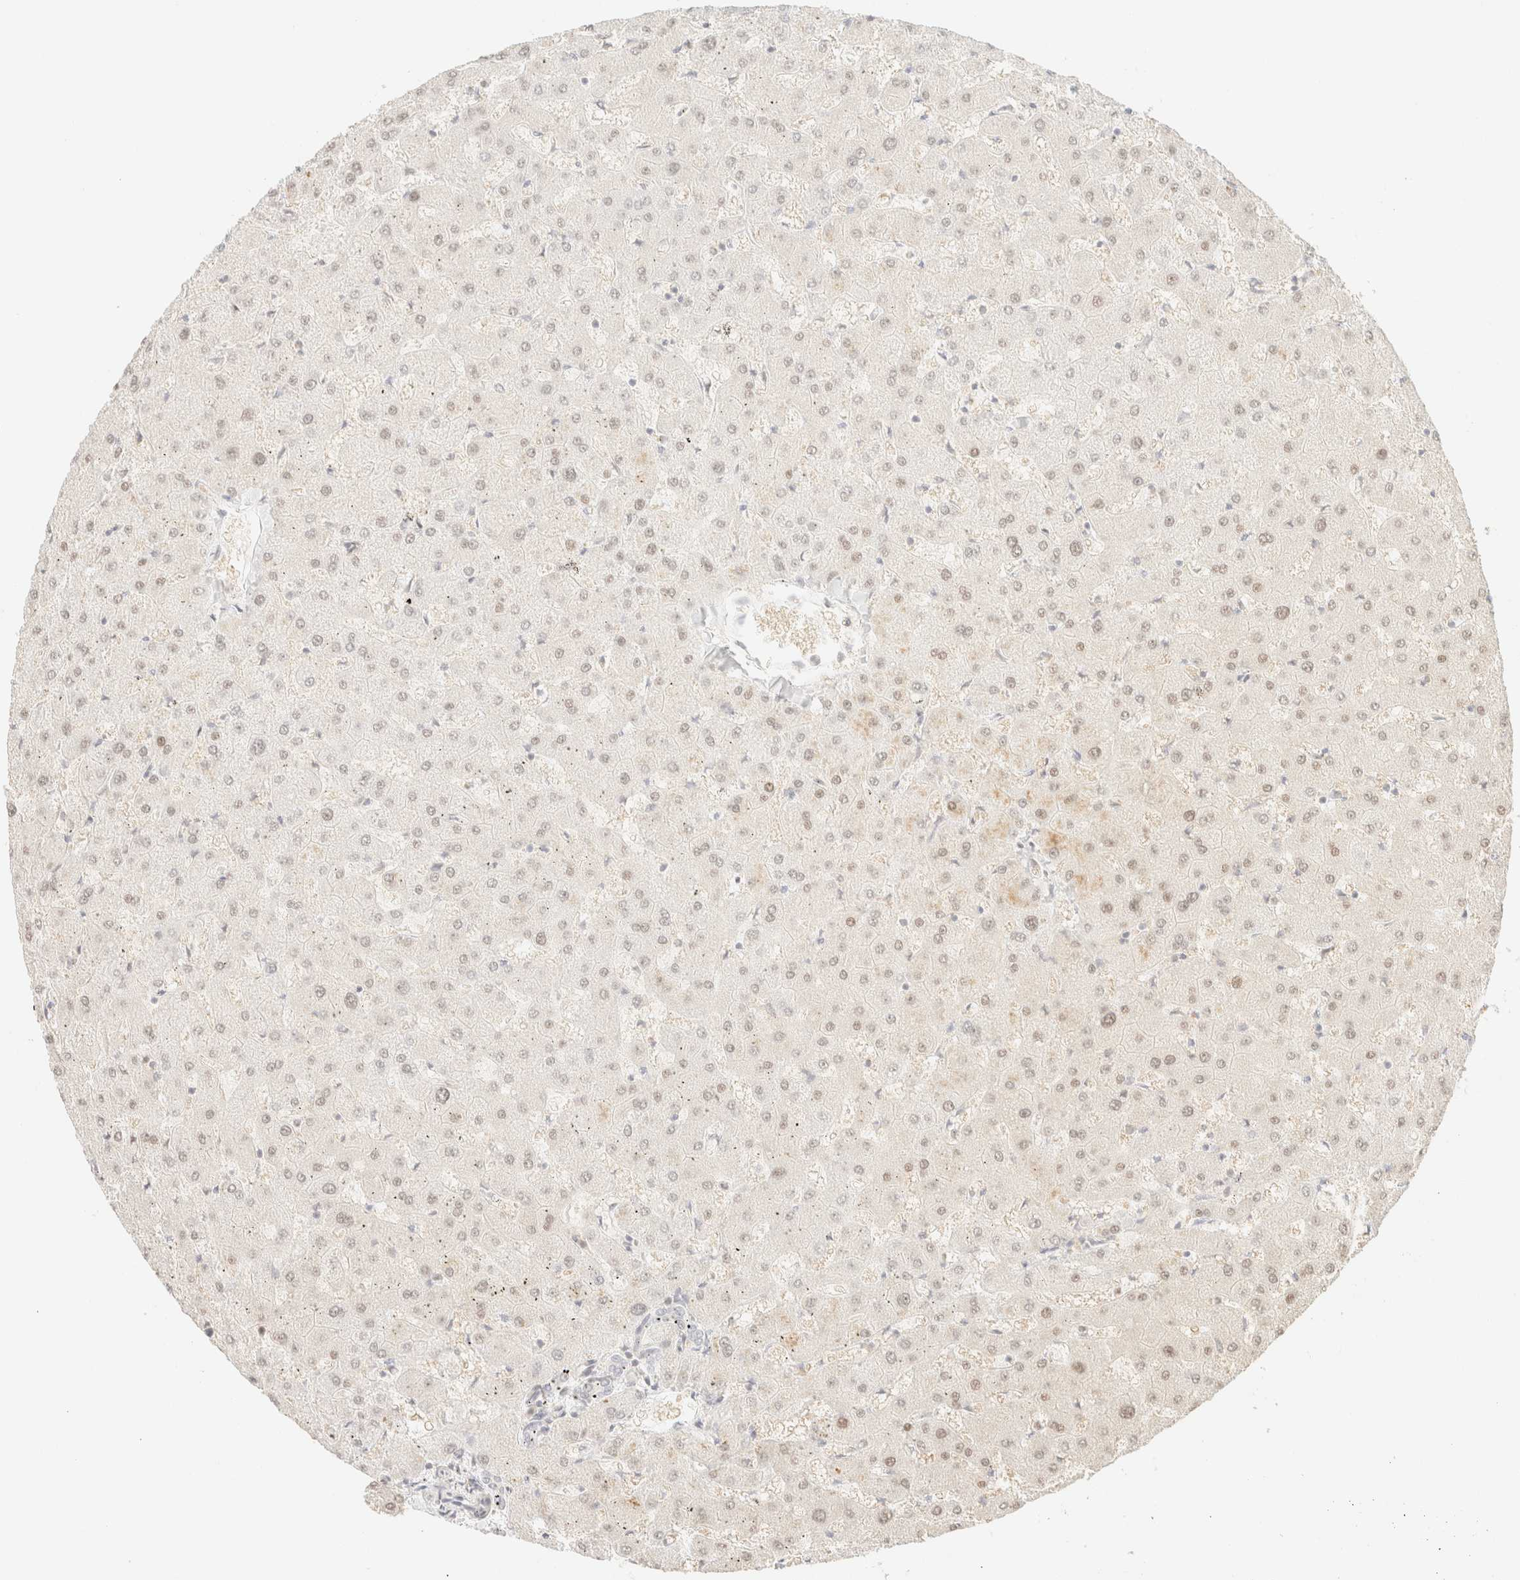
{"staining": {"intensity": "negative", "quantity": "none", "location": "none"}, "tissue": "liver", "cell_type": "Cholangiocytes", "image_type": "normal", "snomed": [{"axis": "morphology", "description": "Normal tissue, NOS"}, {"axis": "topography", "description": "Liver"}], "caption": "High power microscopy micrograph of an immunohistochemistry histopathology image of normal liver, revealing no significant positivity in cholangiocytes. The staining is performed using DAB brown chromogen with nuclei counter-stained in using hematoxylin.", "gene": "TSR1", "patient": {"sex": "female", "age": 63}}